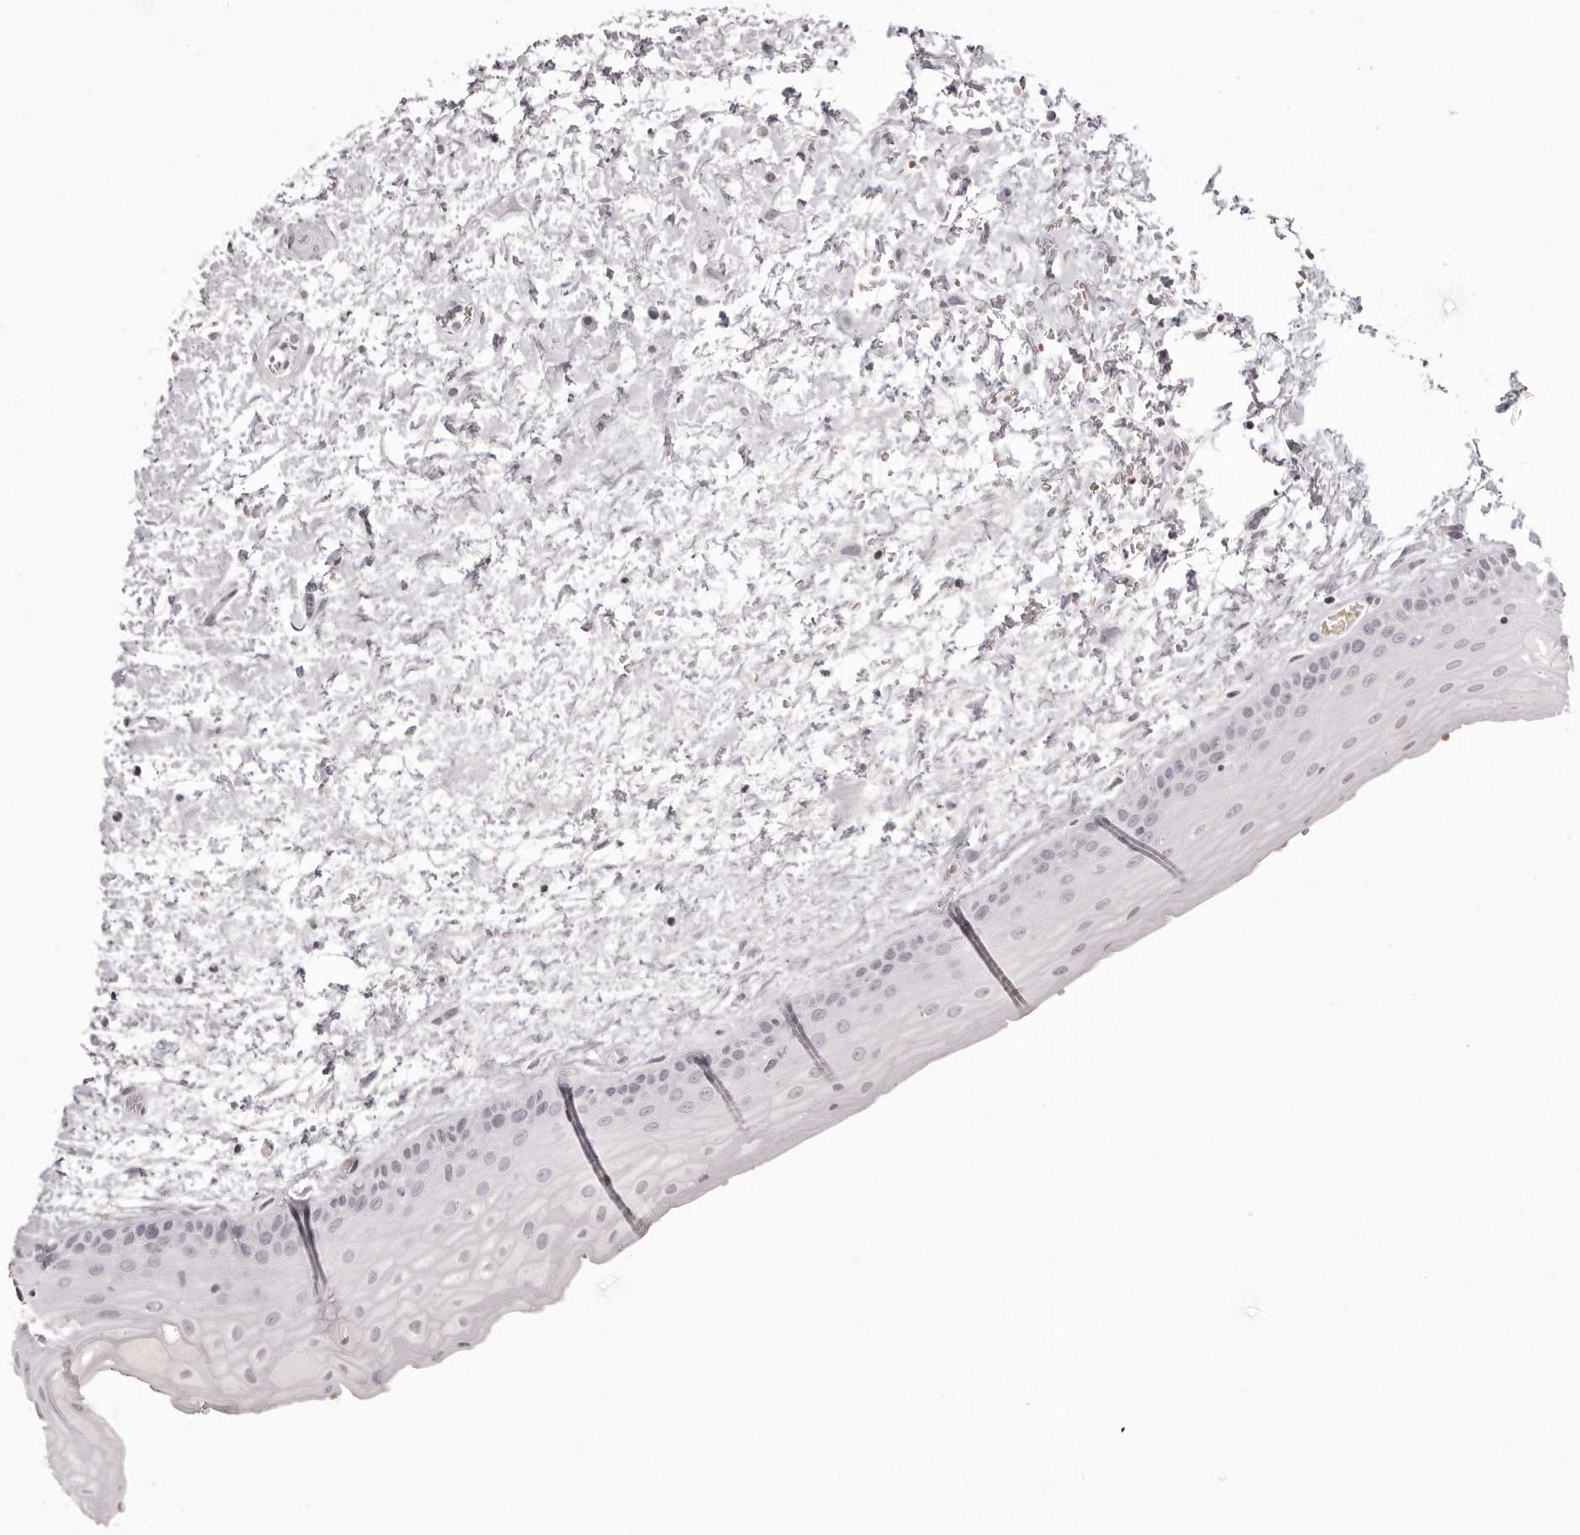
{"staining": {"intensity": "negative", "quantity": "none", "location": "none"}, "tissue": "oral mucosa", "cell_type": "Squamous epithelial cells", "image_type": "normal", "snomed": [{"axis": "morphology", "description": "Normal tissue, NOS"}, {"axis": "topography", "description": "Oral tissue"}], "caption": "A histopathology image of oral mucosa stained for a protein demonstrates no brown staining in squamous epithelial cells.", "gene": "C8orf74", "patient": {"sex": "female", "age": 76}}